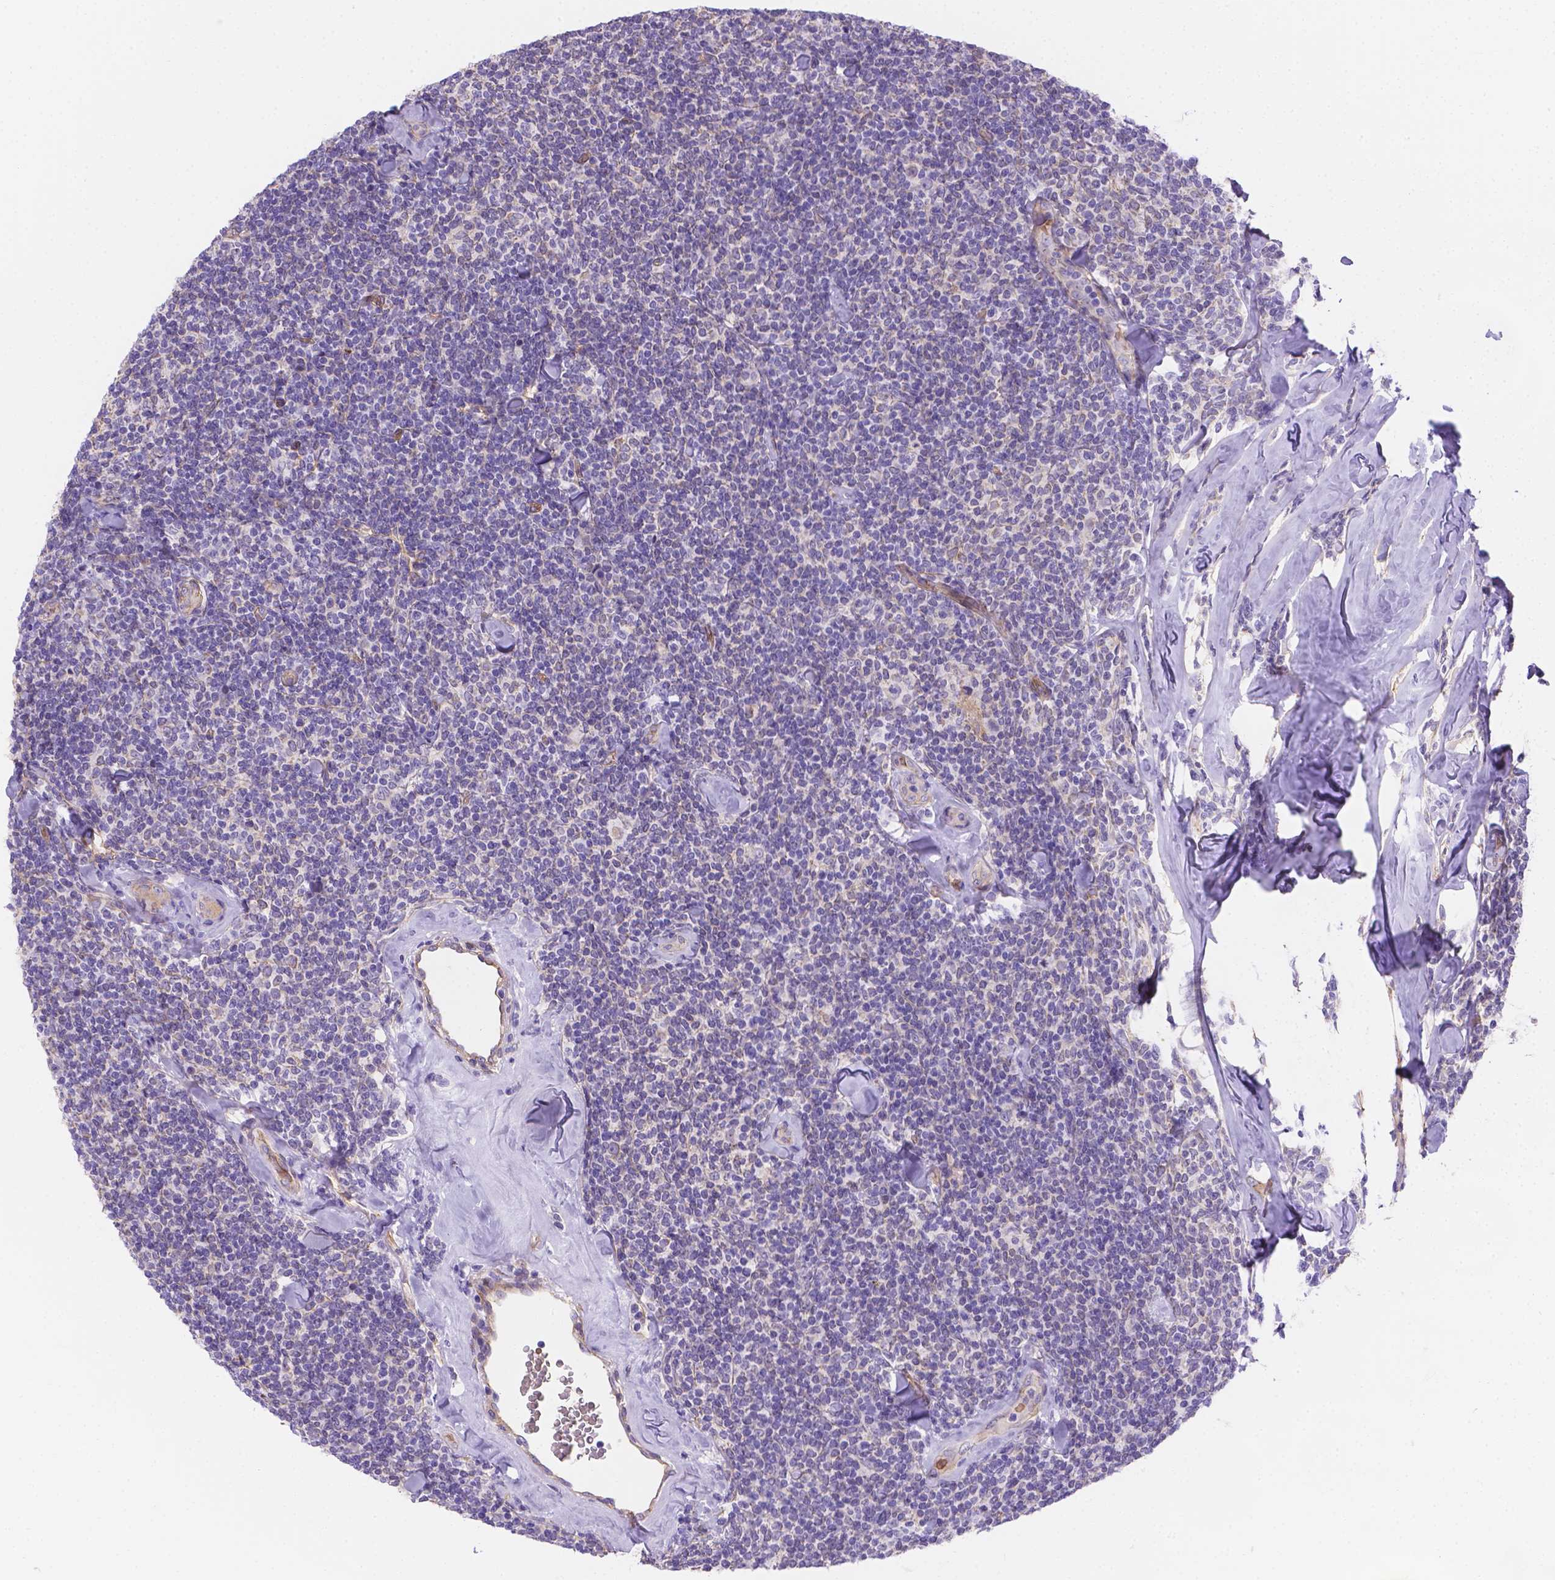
{"staining": {"intensity": "negative", "quantity": "none", "location": "none"}, "tissue": "lymphoma", "cell_type": "Tumor cells", "image_type": "cancer", "snomed": [{"axis": "morphology", "description": "Malignant lymphoma, non-Hodgkin's type, Low grade"}, {"axis": "topography", "description": "Lymph node"}], "caption": "Immunohistochemistry of human malignant lymphoma, non-Hodgkin's type (low-grade) exhibits no staining in tumor cells. The staining was performed using DAB to visualize the protein expression in brown, while the nuclei were stained in blue with hematoxylin (Magnification: 20x).", "gene": "SLC40A1", "patient": {"sex": "female", "age": 56}}